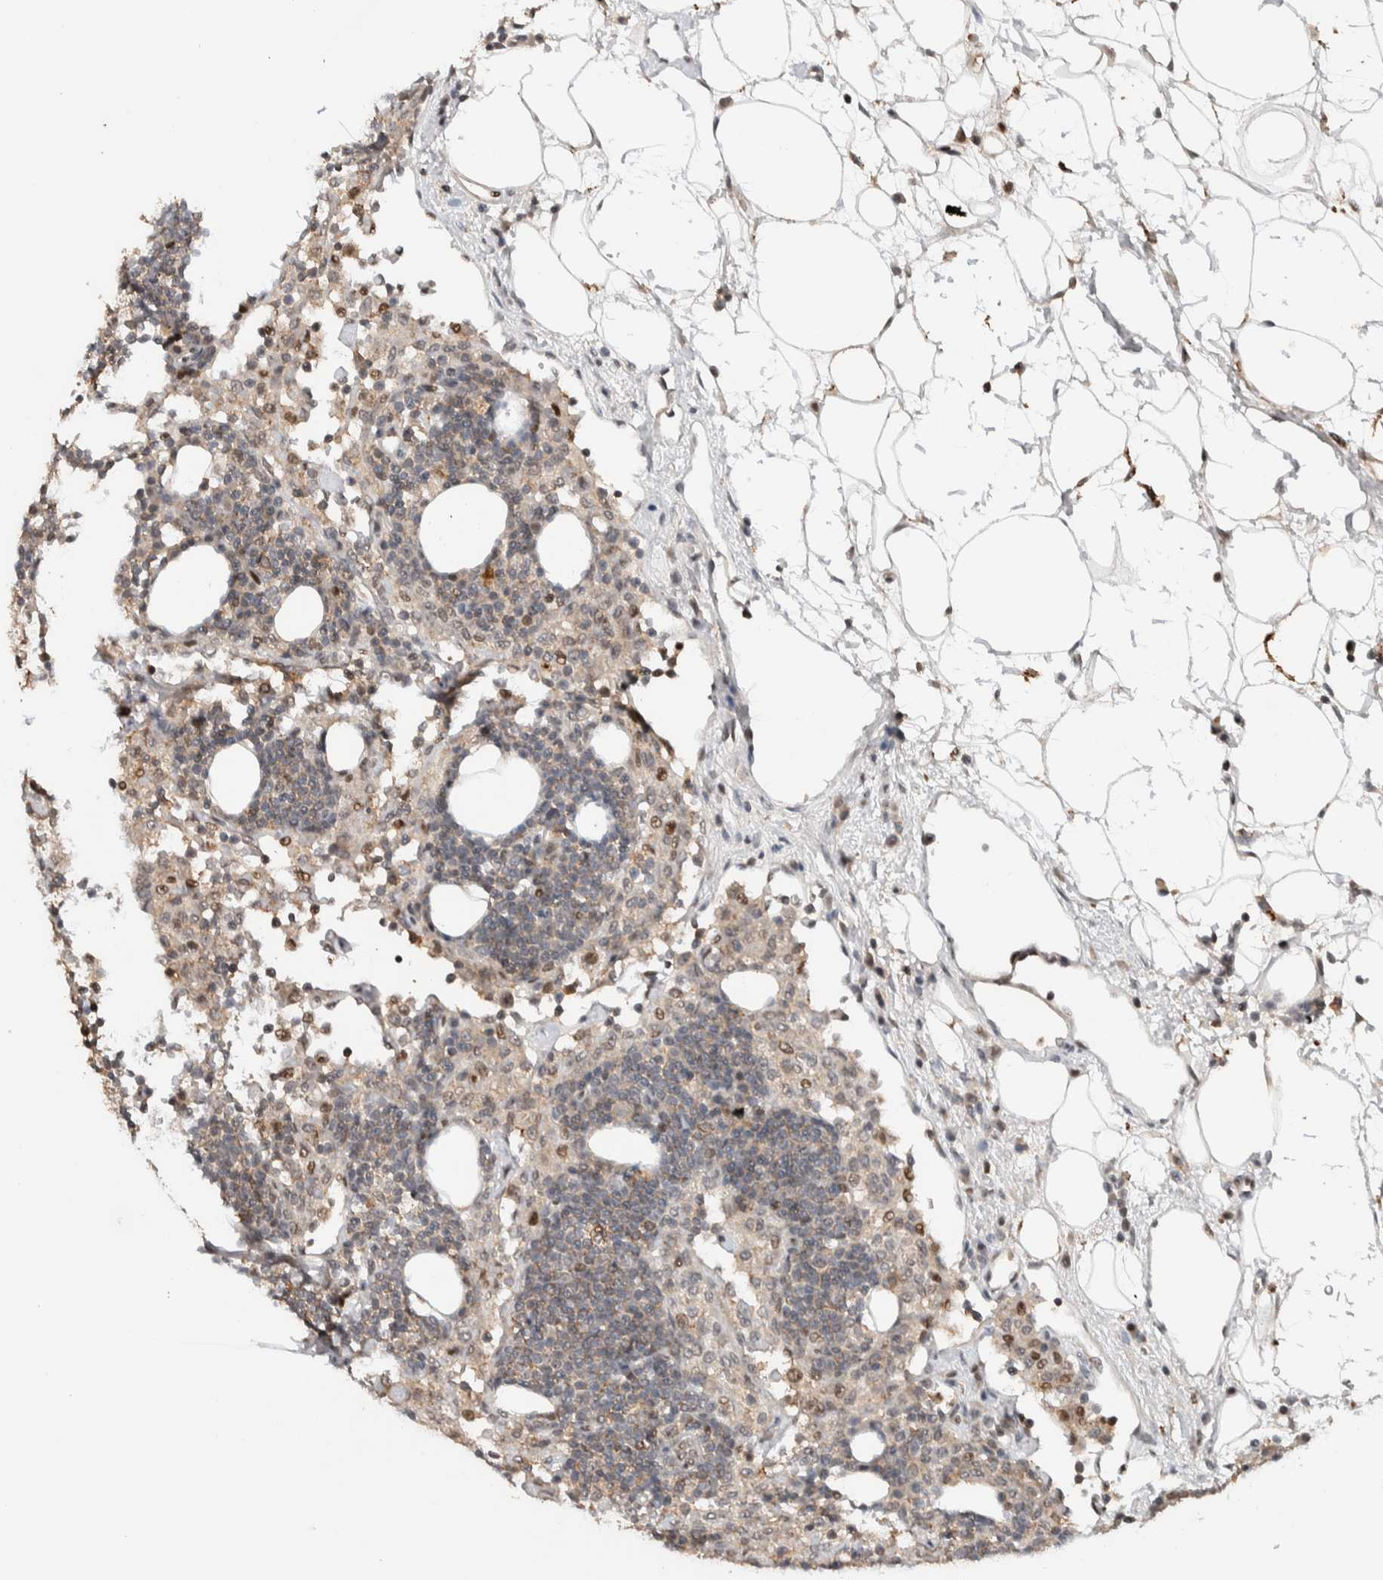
{"staining": {"intensity": "weak", "quantity": "<25%", "location": "nuclear"}, "tissue": "lymph node", "cell_type": "Germinal center cells", "image_type": "normal", "snomed": [{"axis": "morphology", "description": "Normal tissue, NOS"}, {"axis": "morphology", "description": "Carcinoid, malignant, NOS"}, {"axis": "topography", "description": "Lymph node"}], "caption": "The IHC photomicrograph has no significant staining in germinal center cells of lymph node. The staining was performed using DAB to visualize the protein expression in brown, while the nuclei were stained in blue with hematoxylin (Magnification: 20x).", "gene": "ZNF521", "patient": {"sex": "male", "age": 47}}